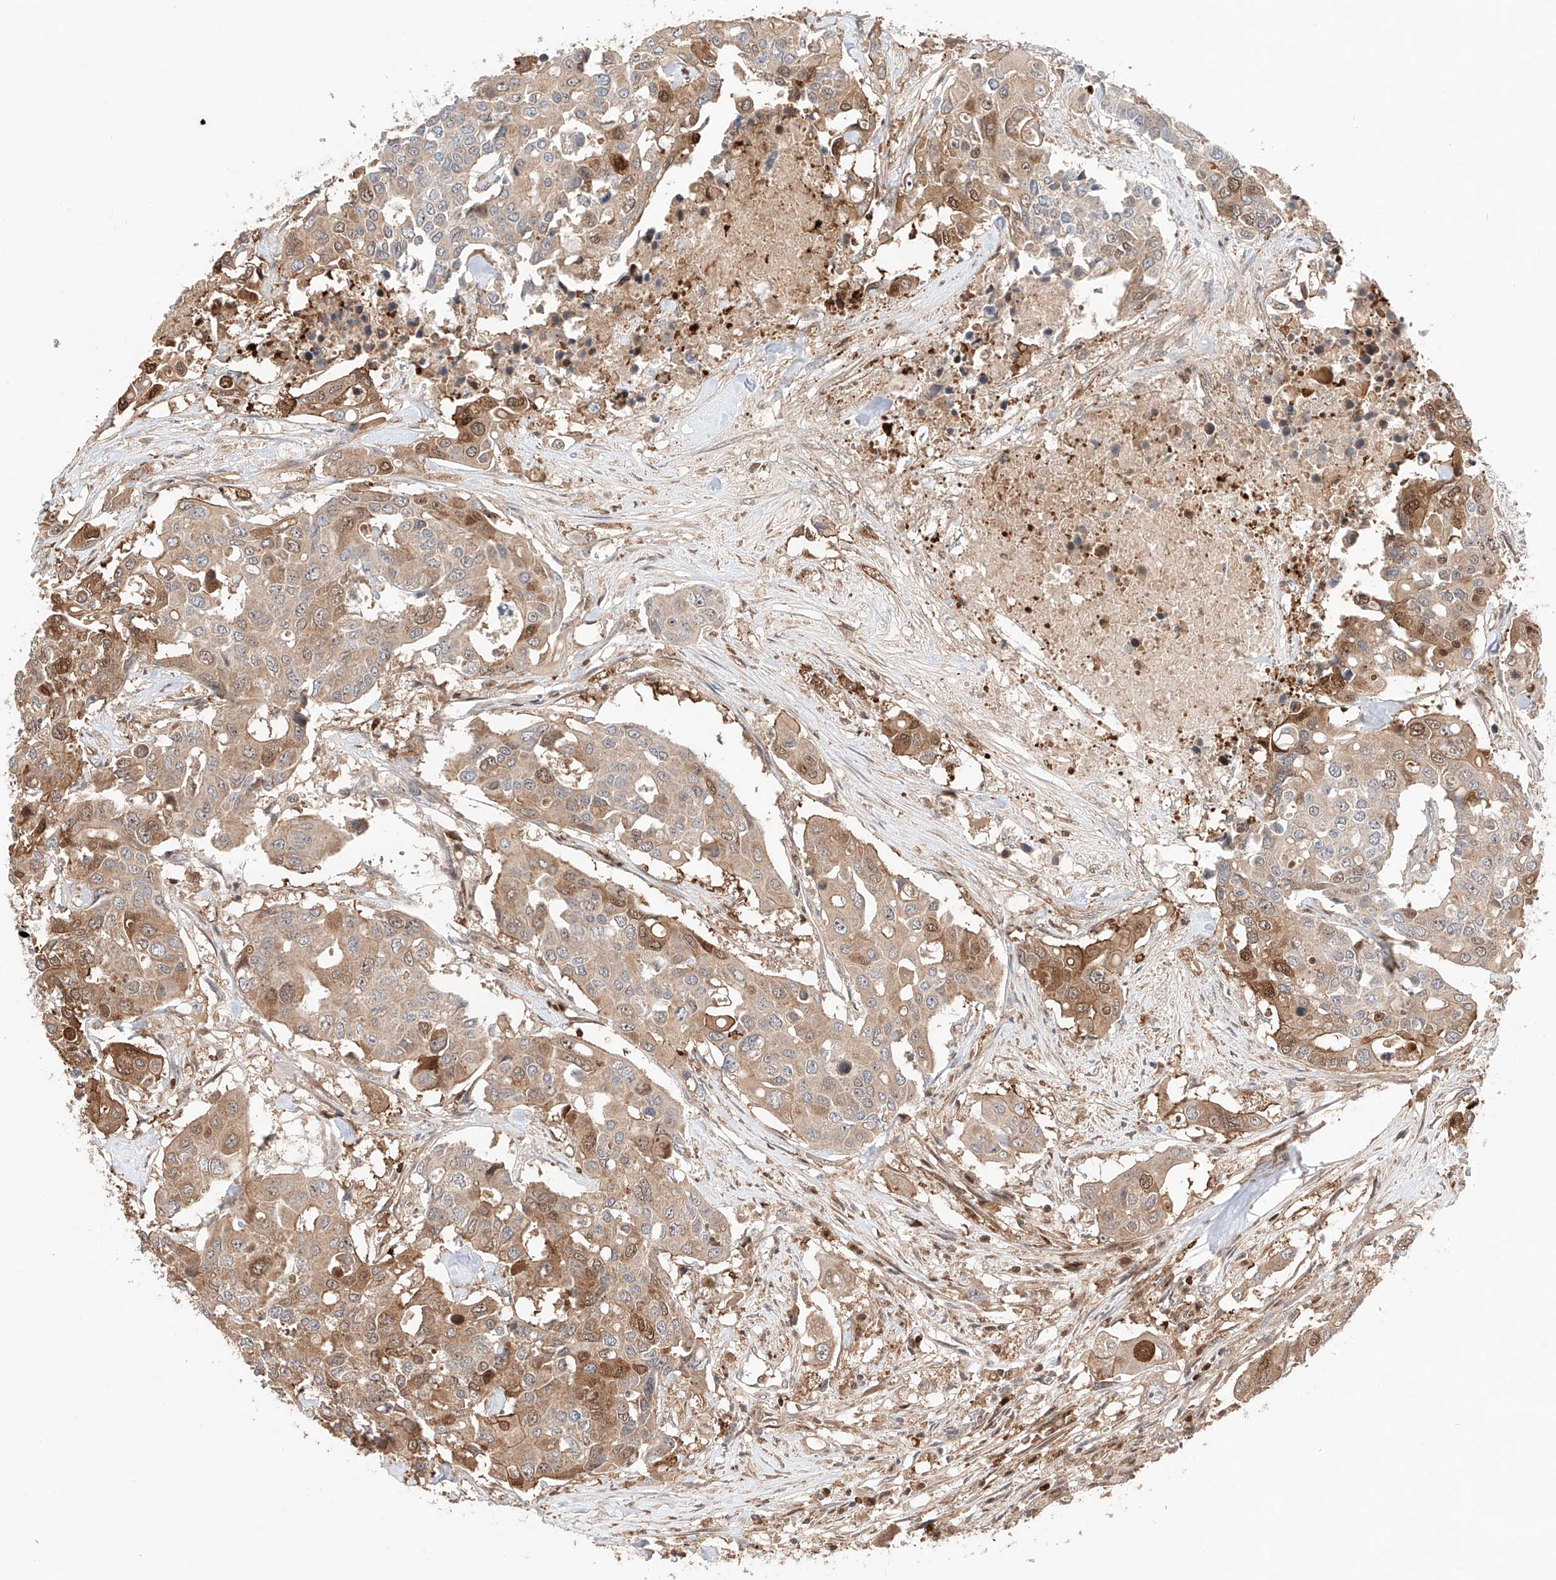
{"staining": {"intensity": "moderate", "quantity": ">75%", "location": "cytoplasmic/membranous,nuclear"}, "tissue": "colorectal cancer", "cell_type": "Tumor cells", "image_type": "cancer", "snomed": [{"axis": "morphology", "description": "Adenocarcinoma, NOS"}, {"axis": "topography", "description": "Colon"}], "caption": "Tumor cells show medium levels of moderate cytoplasmic/membranous and nuclear expression in approximately >75% of cells in human colorectal adenocarcinoma.", "gene": "IGSF22", "patient": {"sex": "male", "age": 77}}